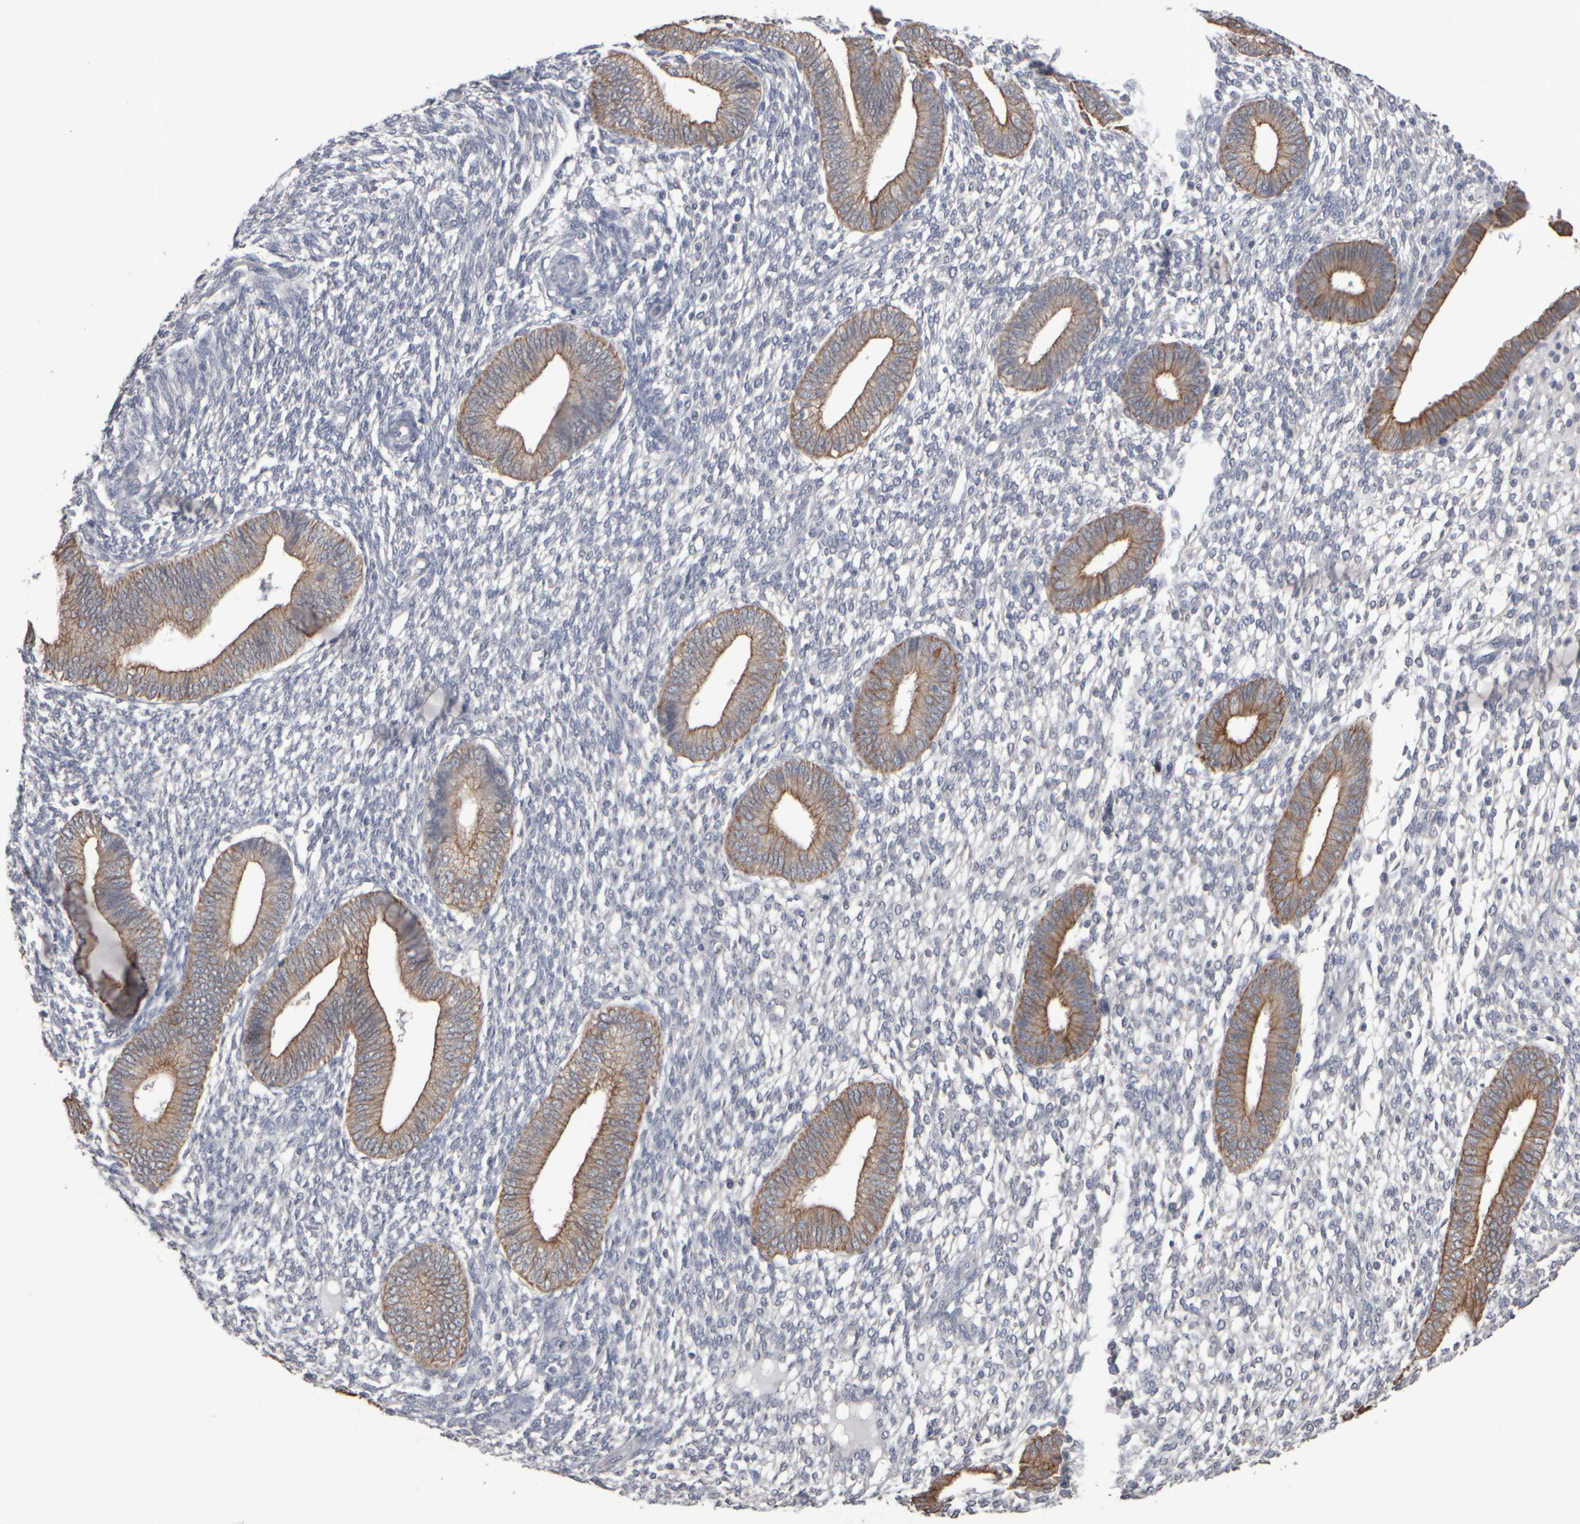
{"staining": {"intensity": "negative", "quantity": "none", "location": "none"}, "tissue": "endometrium", "cell_type": "Cells in endometrial stroma", "image_type": "normal", "snomed": [{"axis": "morphology", "description": "Normal tissue, NOS"}, {"axis": "topography", "description": "Endometrium"}], "caption": "Endometrium was stained to show a protein in brown. There is no significant staining in cells in endometrial stroma. (DAB immunohistochemistry, high magnification).", "gene": "EPHX2", "patient": {"sex": "female", "age": 46}}